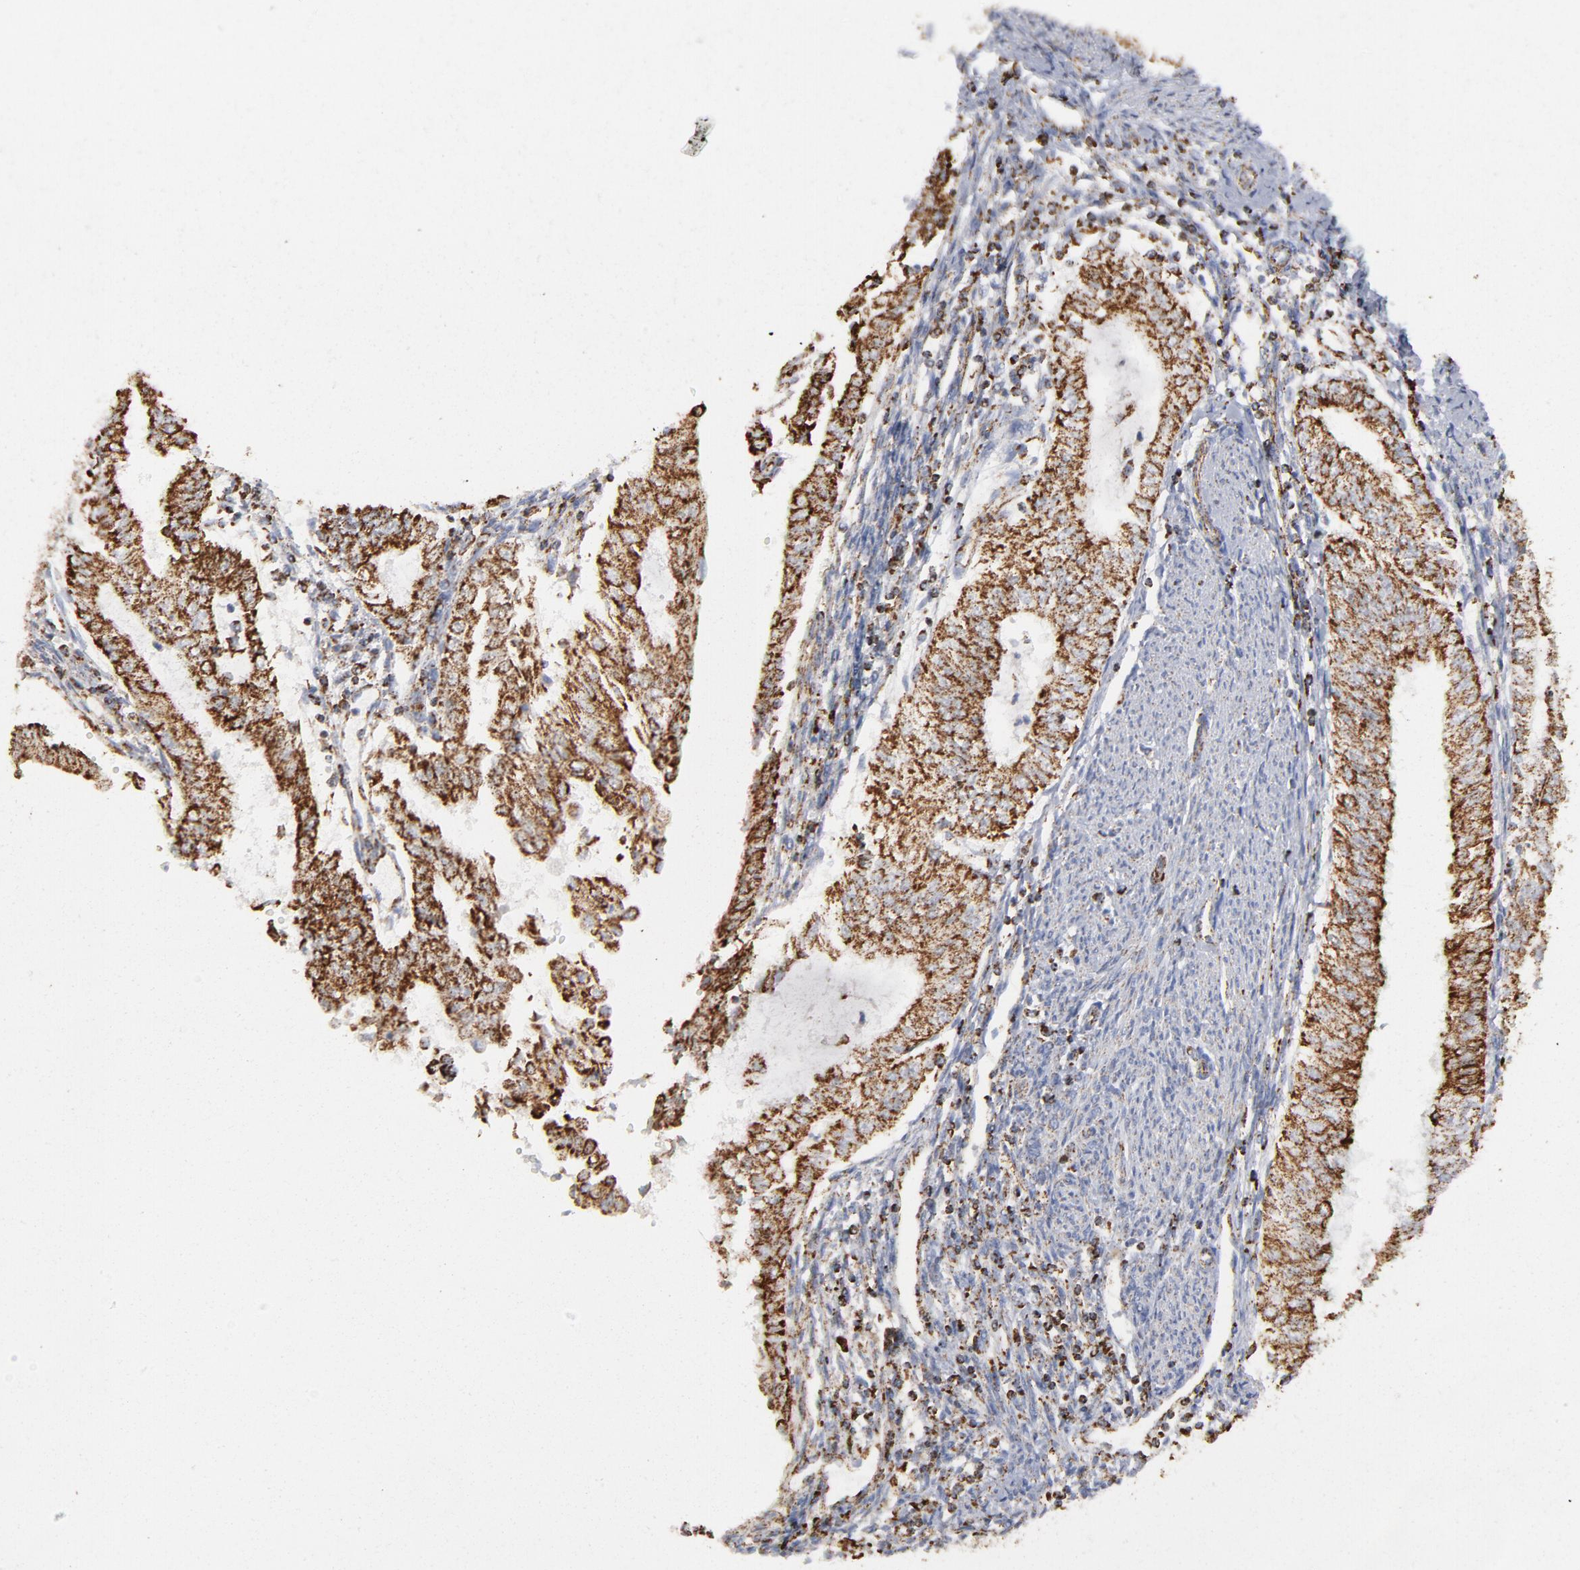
{"staining": {"intensity": "strong", "quantity": ">75%", "location": "cytoplasmic/membranous"}, "tissue": "endometrial cancer", "cell_type": "Tumor cells", "image_type": "cancer", "snomed": [{"axis": "morphology", "description": "Adenocarcinoma, NOS"}, {"axis": "topography", "description": "Endometrium"}], "caption": "Brown immunohistochemical staining in human endometrial cancer reveals strong cytoplasmic/membranous expression in about >75% of tumor cells.", "gene": "ASB3", "patient": {"sex": "female", "age": 66}}